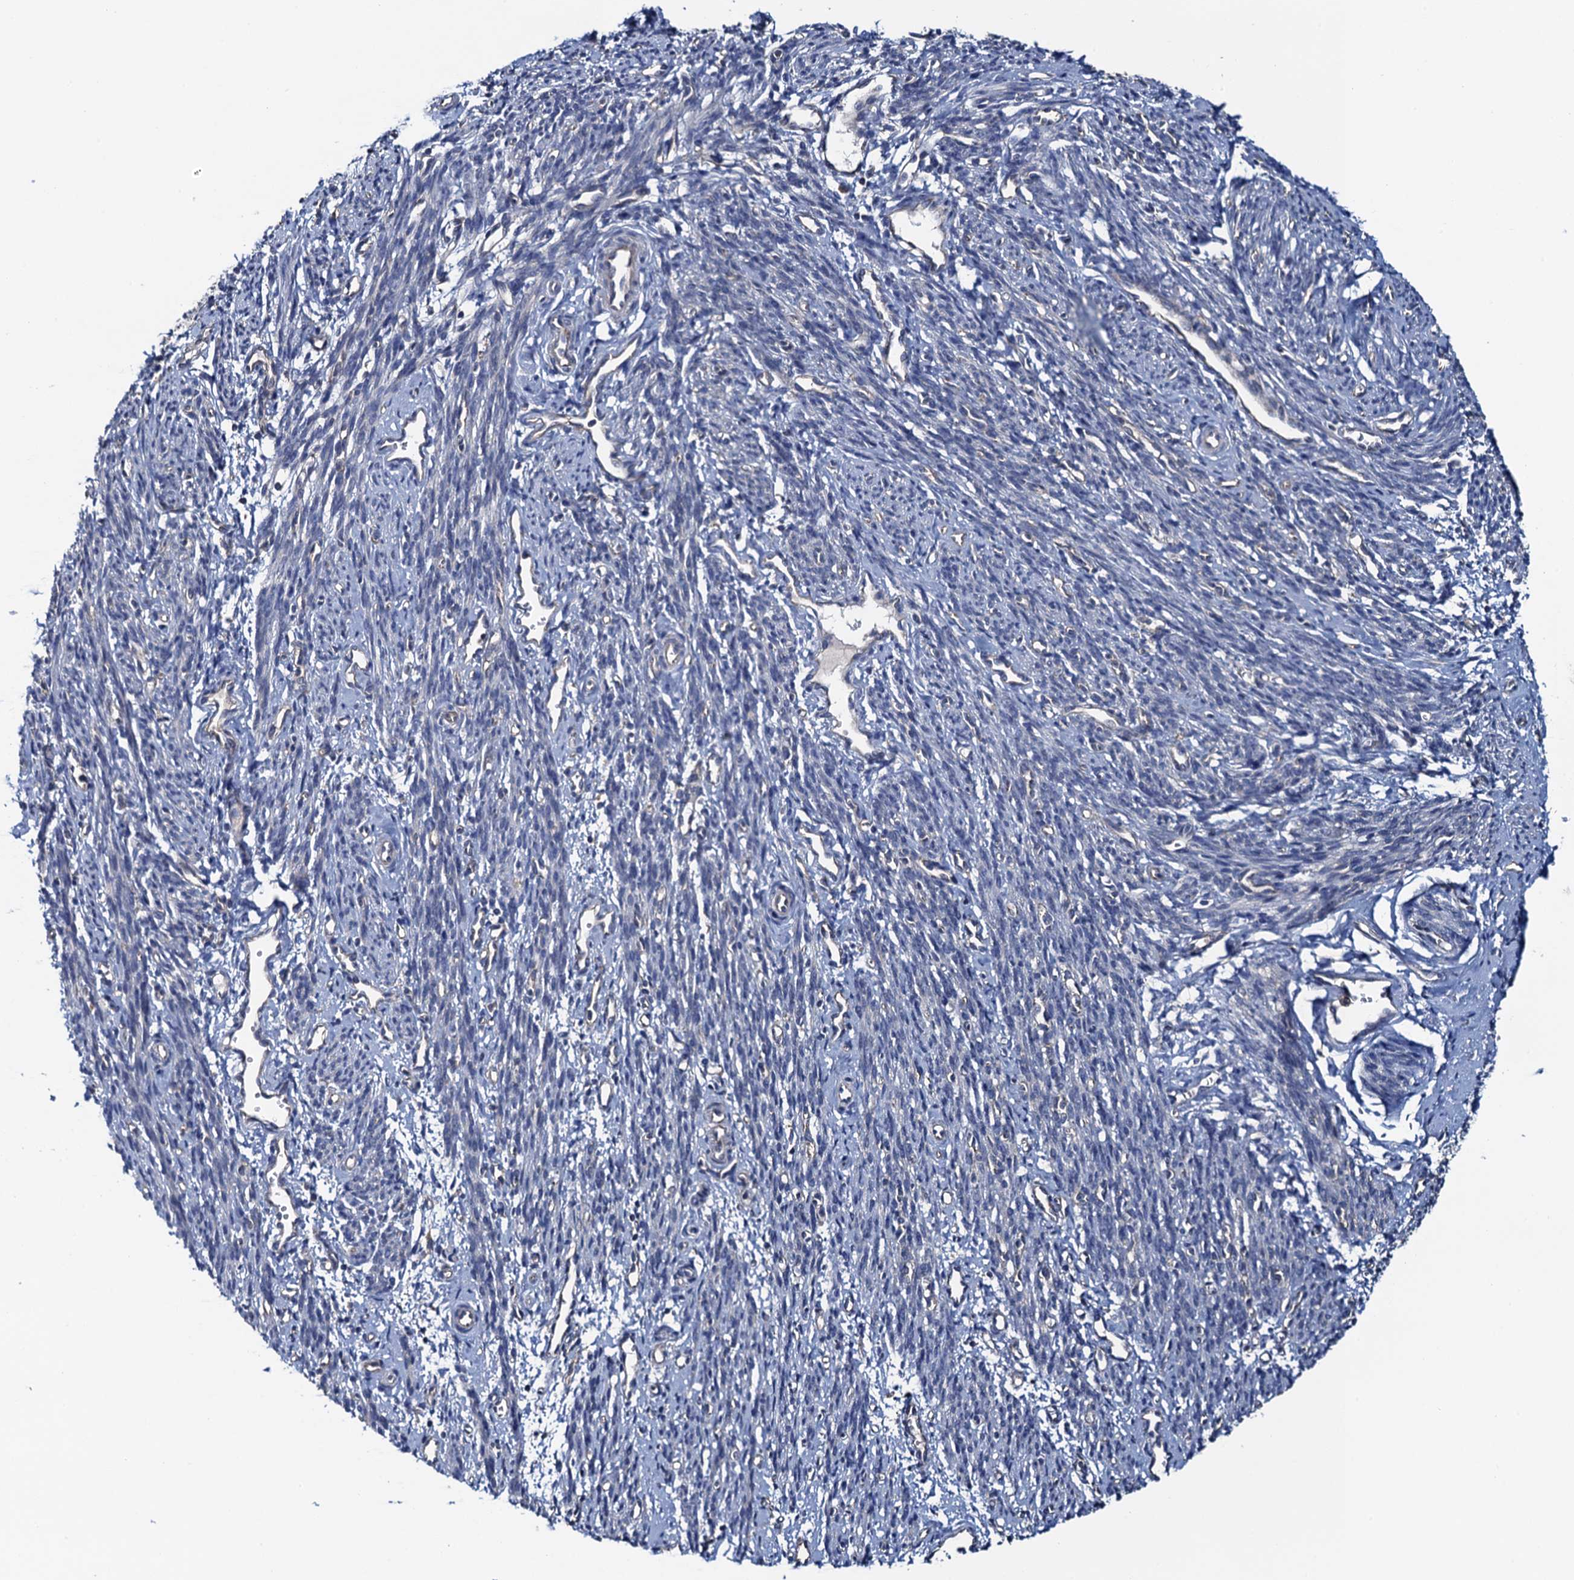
{"staining": {"intensity": "negative", "quantity": "none", "location": "none"}, "tissue": "smooth muscle", "cell_type": "Smooth muscle cells", "image_type": "normal", "snomed": [{"axis": "morphology", "description": "Normal tissue, NOS"}, {"axis": "topography", "description": "Smooth muscle"}, {"axis": "topography", "description": "Uterus"}], "caption": "DAB immunohistochemical staining of unremarkable smooth muscle shows no significant positivity in smooth muscle cells.", "gene": "ADCY9", "patient": {"sex": "female", "age": 59}}